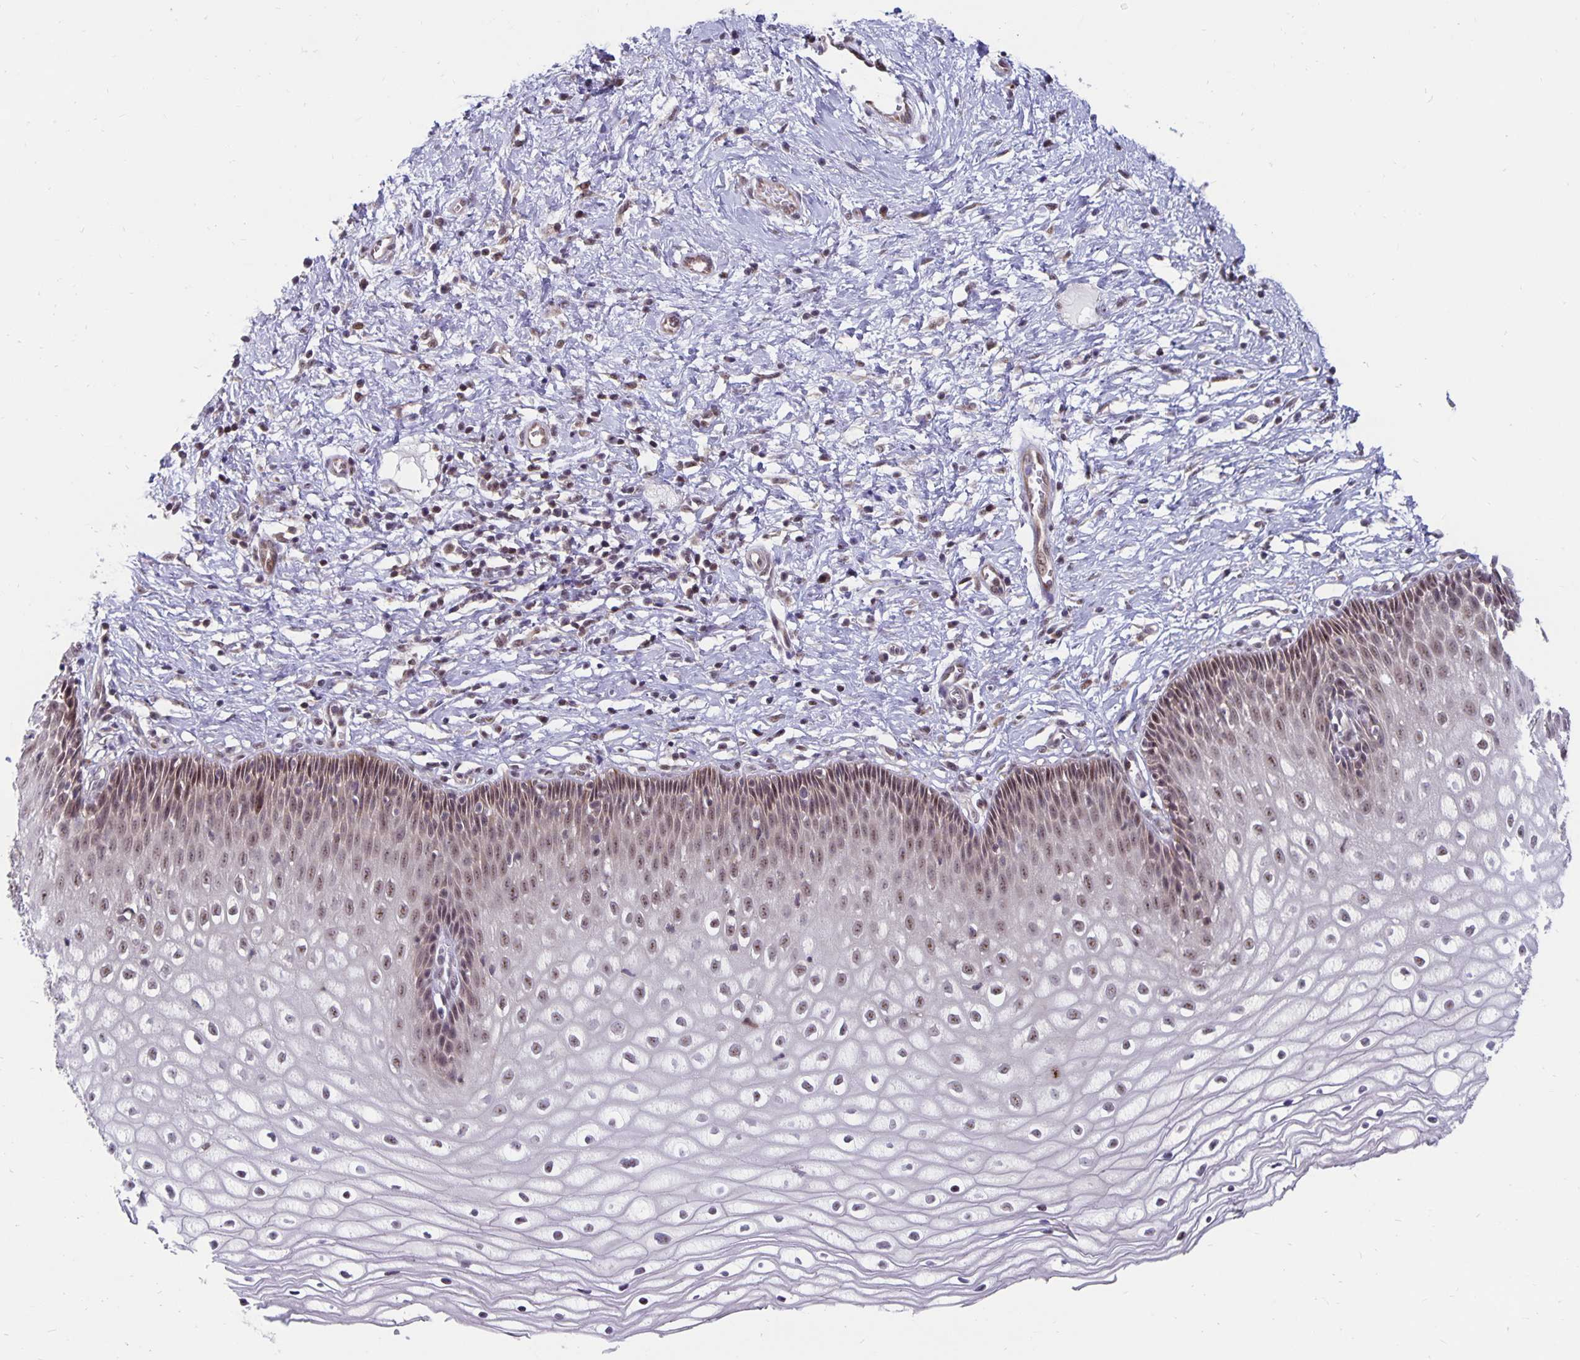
{"staining": {"intensity": "moderate", "quantity": ">75%", "location": "cytoplasmic/membranous,nuclear"}, "tissue": "cervix", "cell_type": "Glandular cells", "image_type": "normal", "snomed": [{"axis": "morphology", "description": "Normal tissue, NOS"}, {"axis": "topography", "description": "Cervix"}], "caption": "Immunohistochemical staining of unremarkable human cervix exhibits >75% levels of moderate cytoplasmic/membranous,nuclear protein staining in about >75% of glandular cells. The staining was performed using DAB, with brown indicating positive protein expression. Nuclei are stained blue with hematoxylin.", "gene": "EXOC6B", "patient": {"sex": "female", "age": 36}}